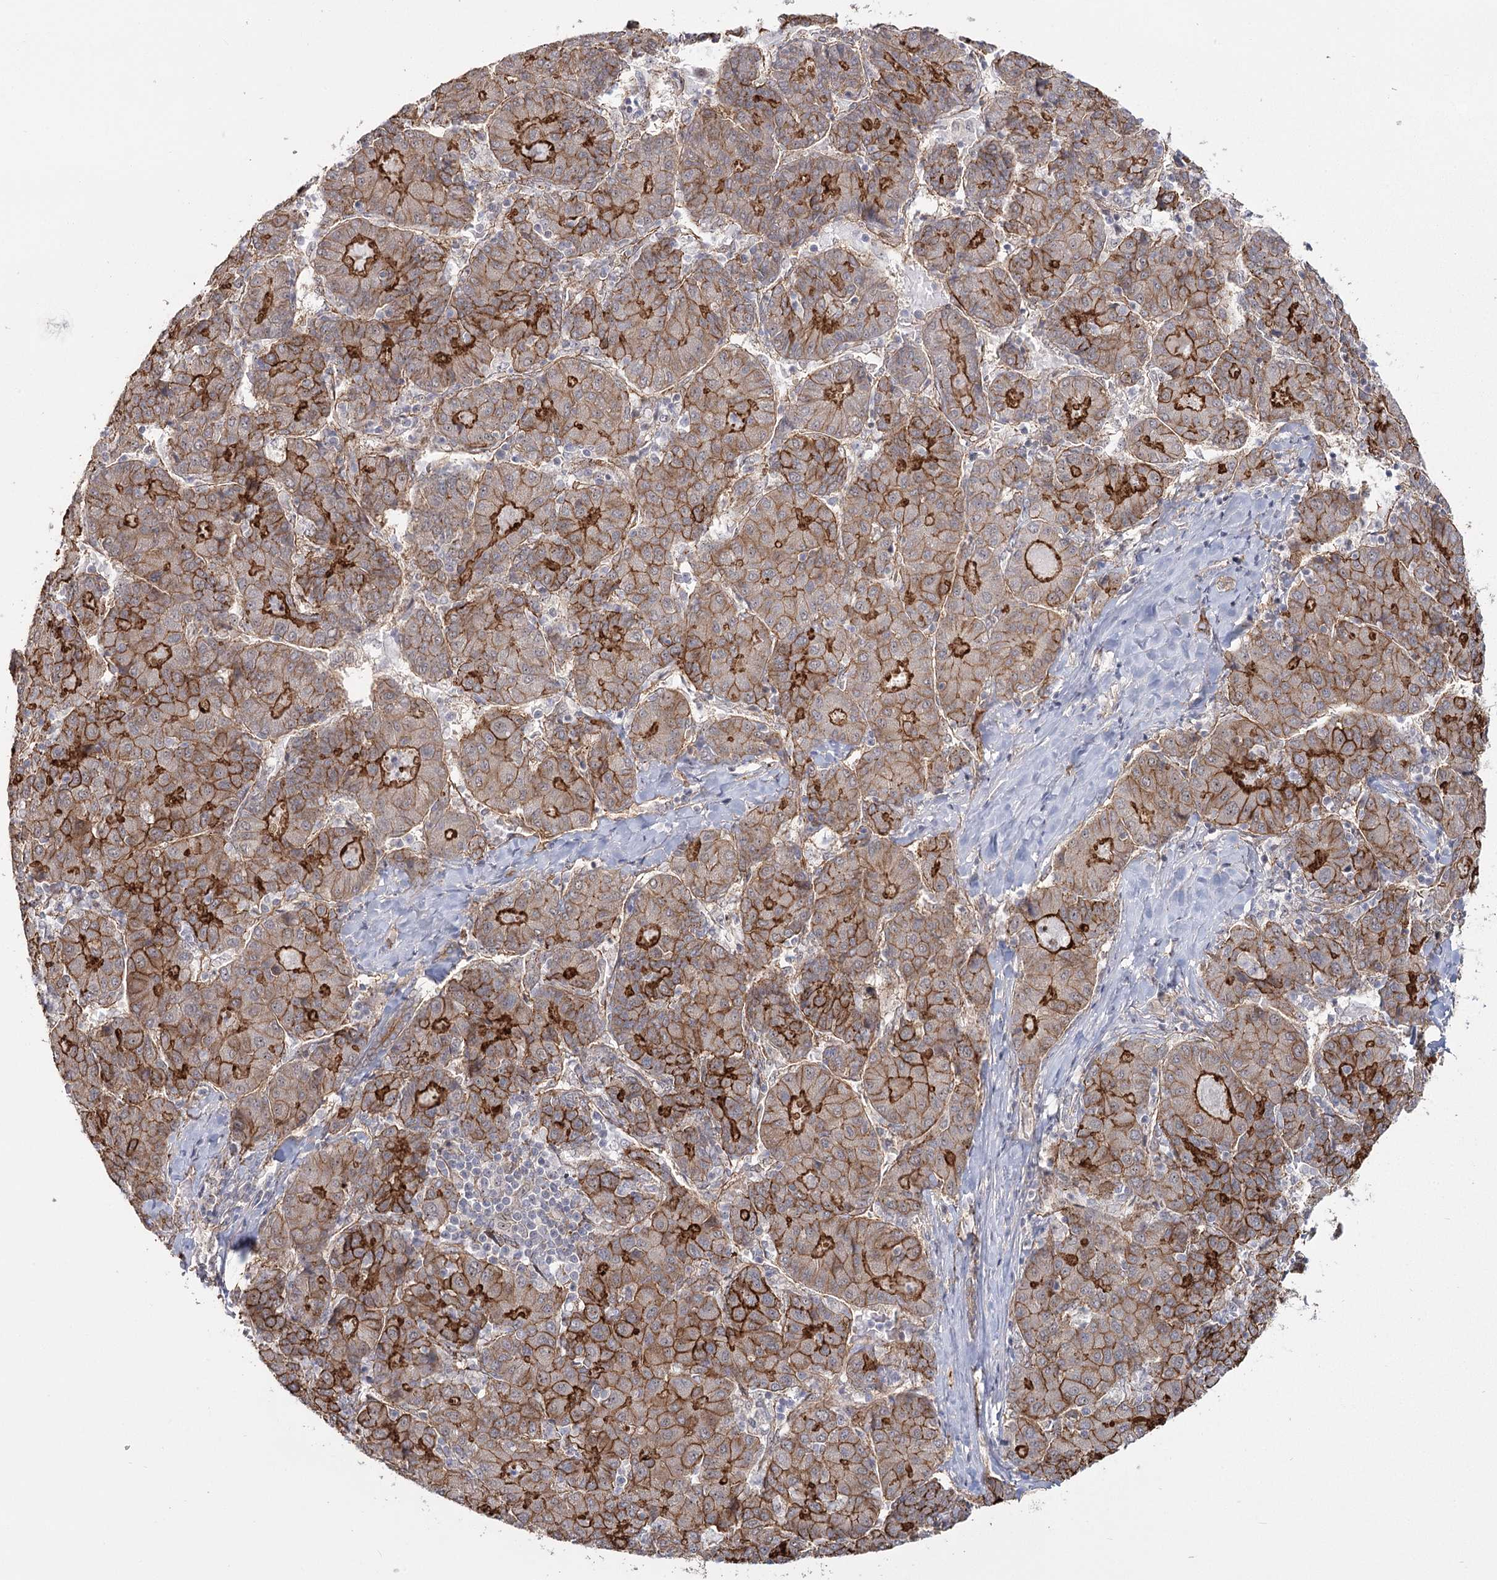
{"staining": {"intensity": "strong", "quantity": ">75%", "location": "cytoplasmic/membranous"}, "tissue": "liver cancer", "cell_type": "Tumor cells", "image_type": "cancer", "snomed": [{"axis": "morphology", "description": "Carcinoma, Hepatocellular, NOS"}, {"axis": "topography", "description": "Liver"}], "caption": "Human liver cancer (hepatocellular carcinoma) stained with a protein marker displays strong staining in tumor cells.", "gene": "RPP14", "patient": {"sex": "male", "age": 65}}